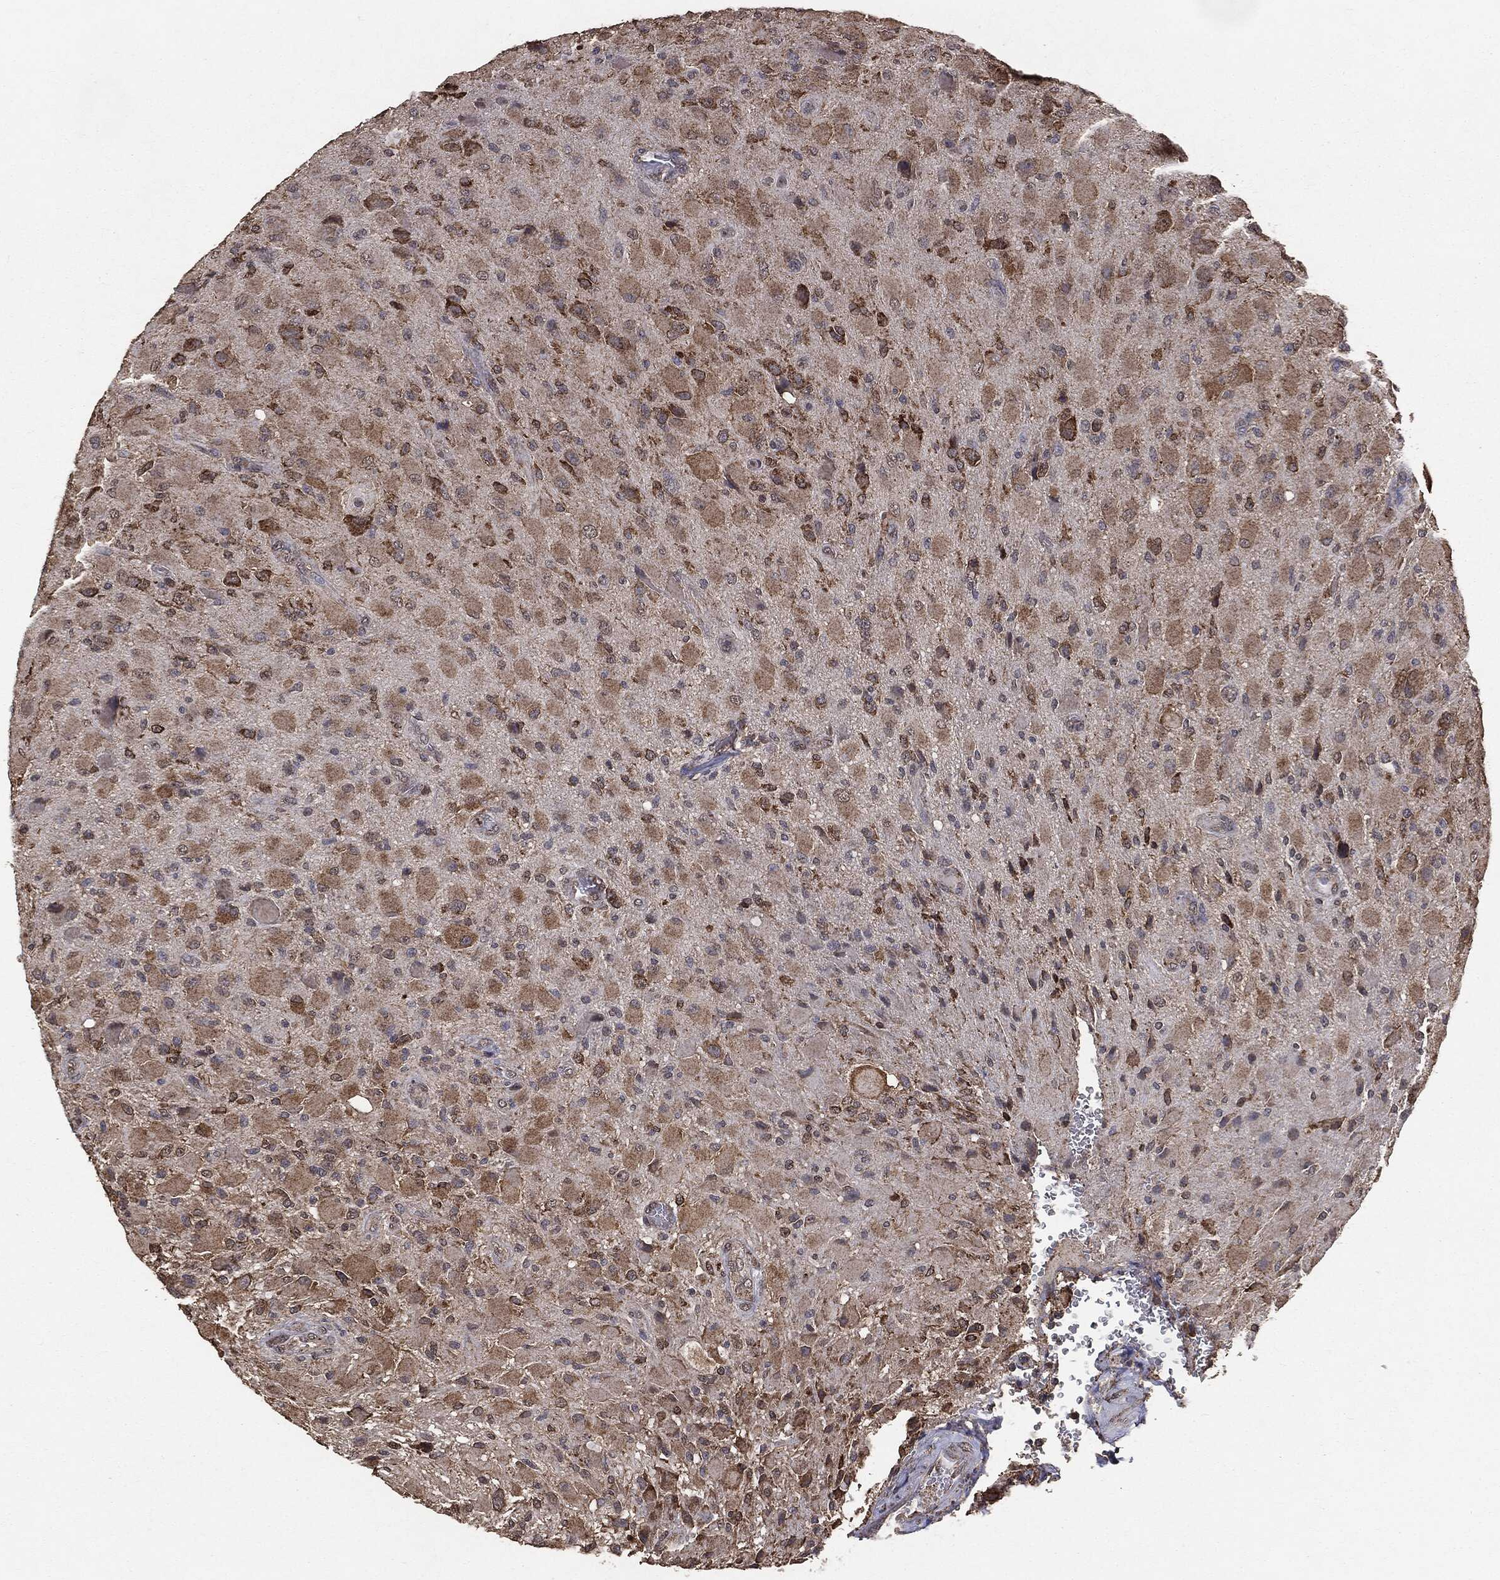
{"staining": {"intensity": "weak", "quantity": ">75%", "location": "cytoplasmic/membranous"}, "tissue": "glioma", "cell_type": "Tumor cells", "image_type": "cancer", "snomed": [{"axis": "morphology", "description": "Glioma, malignant, High grade"}, {"axis": "topography", "description": "Cerebral cortex"}], "caption": "A photomicrograph showing weak cytoplasmic/membranous expression in about >75% of tumor cells in high-grade glioma (malignant), as visualized by brown immunohistochemical staining.", "gene": "MTOR", "patient": {"sex": "male", "age": 35}}